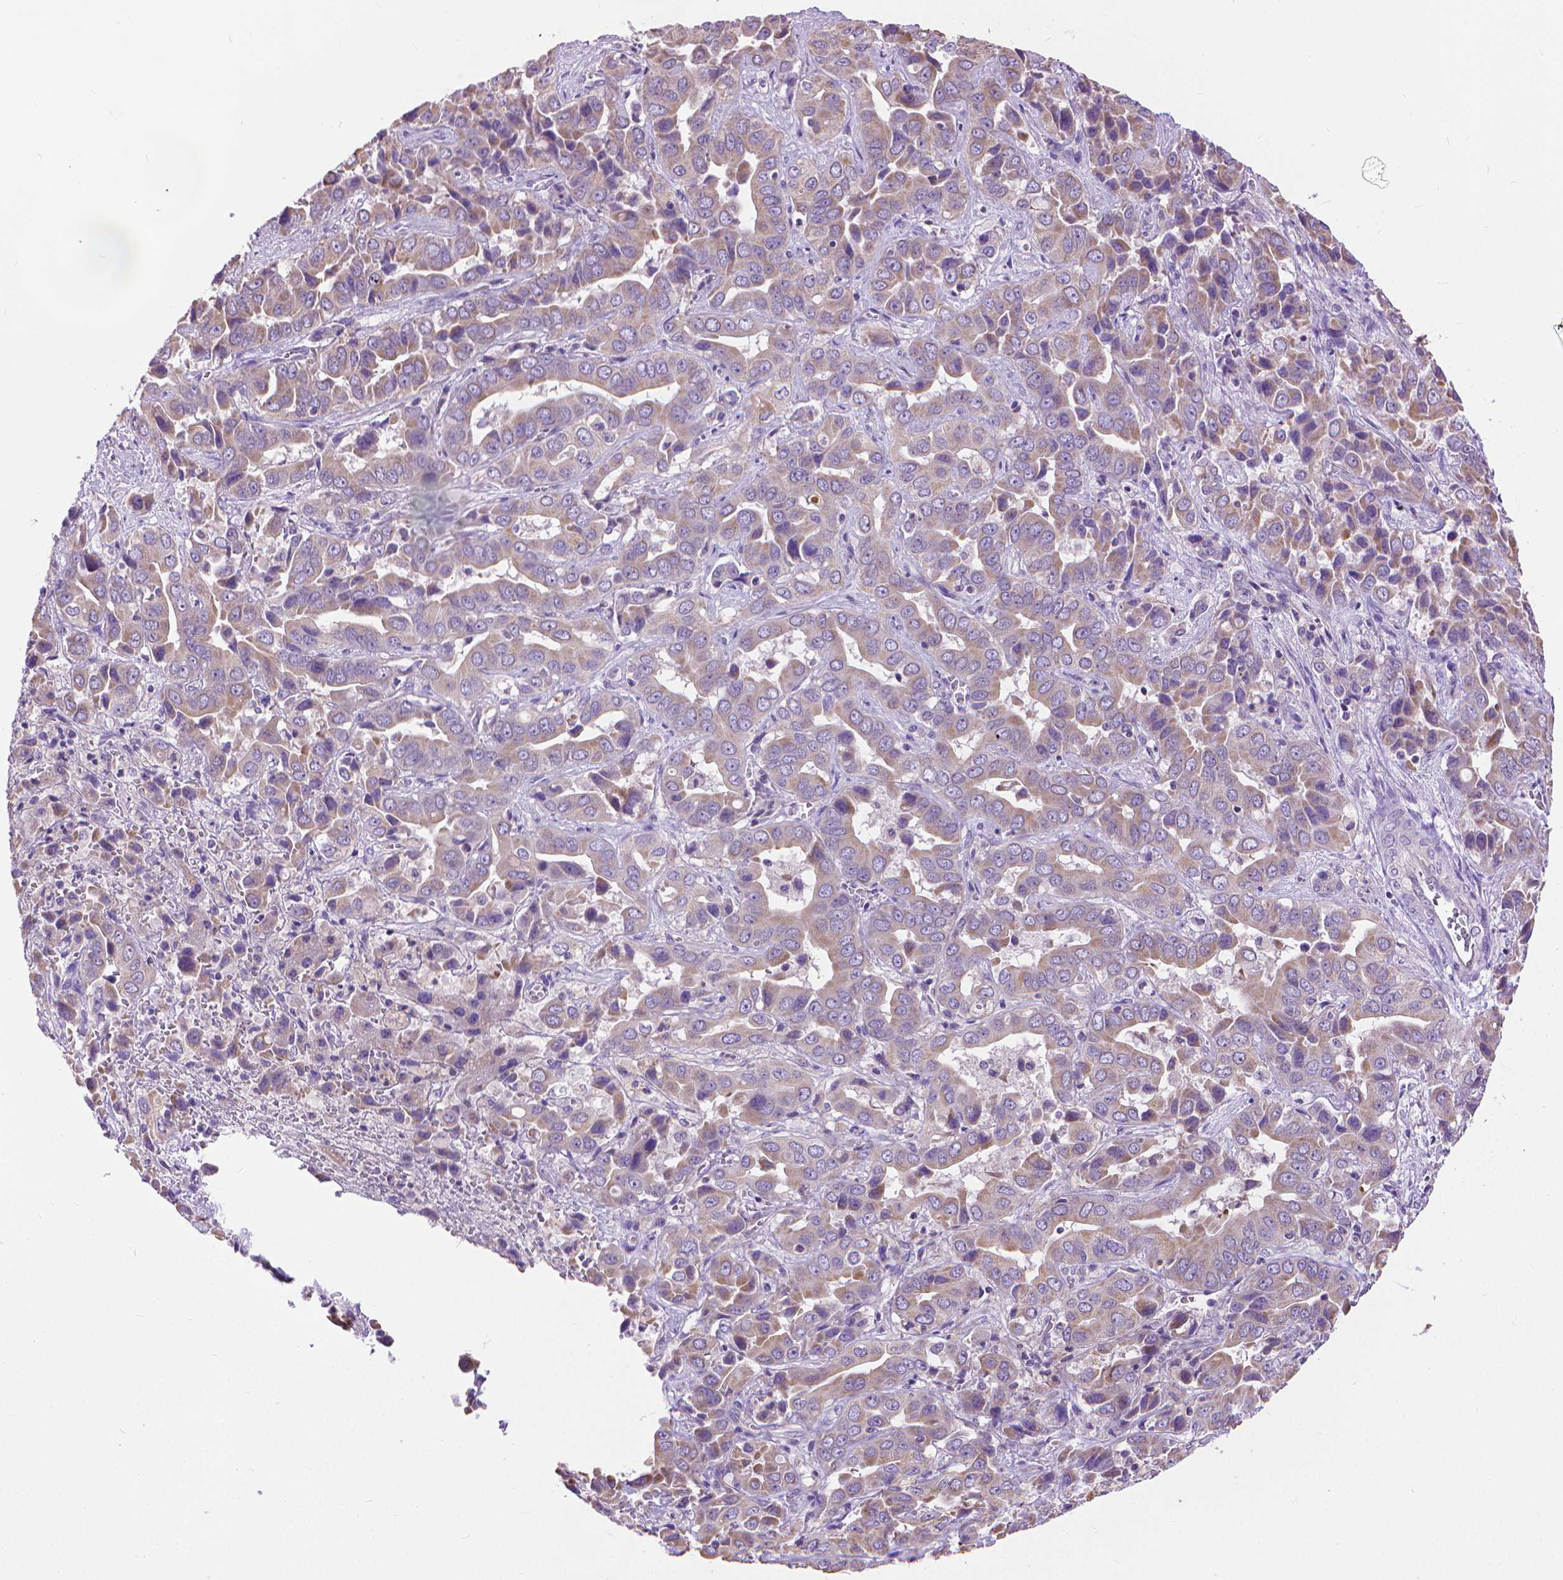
{"staining": {"intensity": "weak", "quantity": ">75%", "location": "cytoplasmic/membranous"}, "tissue": "liver cancer", "cell_type": "Tumor cells", "image_type": "cancer", "snomed": [{"axis": "morphology", "description": "Cholangiocarcinoma"}, {"axis": "topography", "description": "Liver"}], "caption": "Protein staining of liver cancer (cholangiocarcinoma) tissue exhibits weak cytoplasmic/membranous expression in approximately >75% of tumor cells.", "gene": "SYN1", "patient": {"sex": "female", "age": 52}}